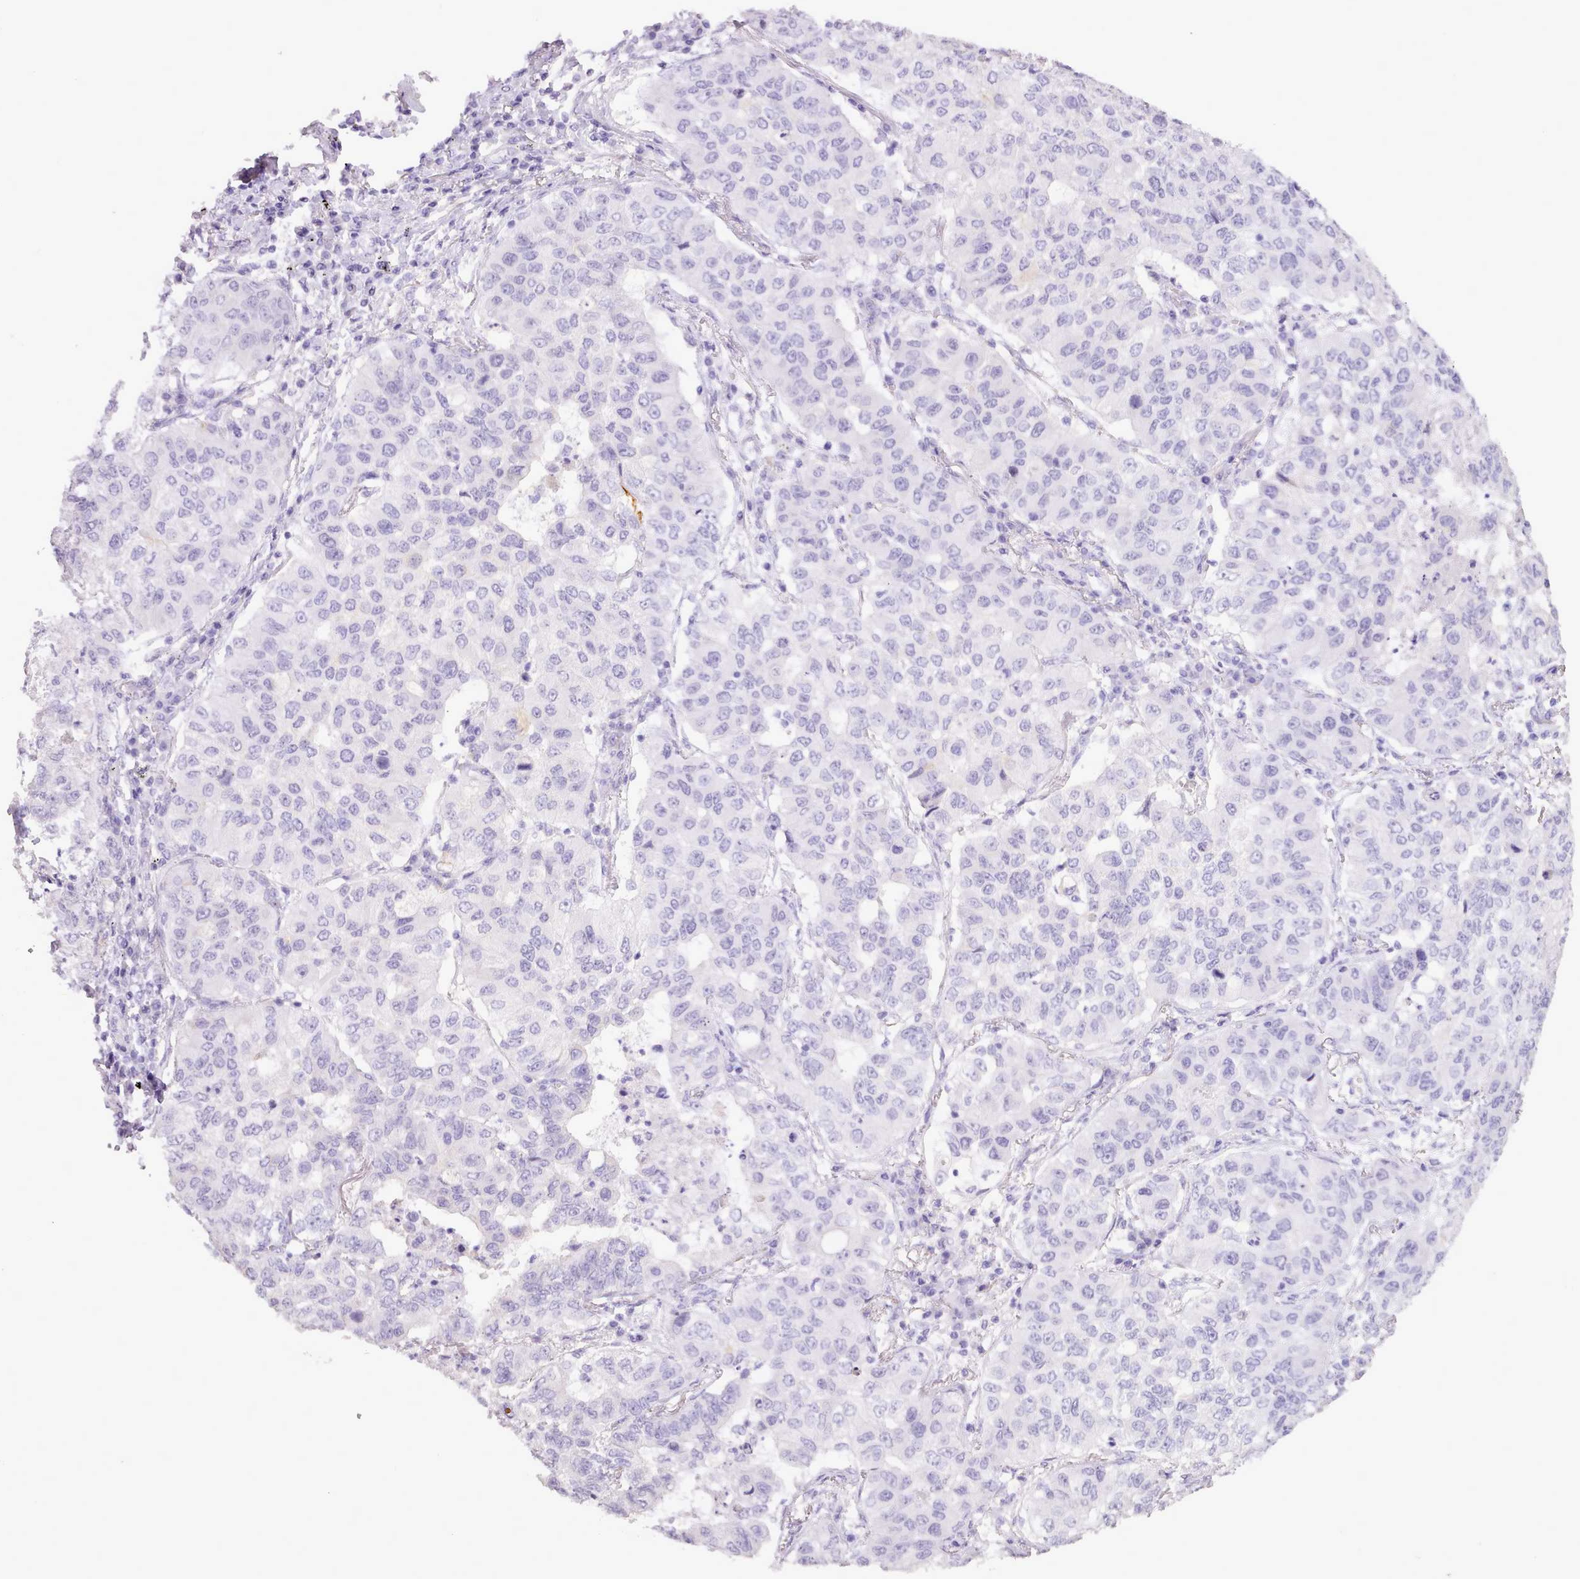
{"staining": {"intensity": "negative", "quantity": "none", "location": "none"}, "tissue": "lung cancer", "cell_type": "Tumor cells", "image_type": "cancer", "snomed": [{"axis": "morphology", "description": "Squamous cell carcinoma, NOS"}, {"axis": "topography", "description": "Lung"}], "caption": "Image shows no protein expression in tumor cells of squamous cell carcinoma (lung) tissue.", "gene": "BDKRB2", "patient": {"sex": "male", "age": 74}}